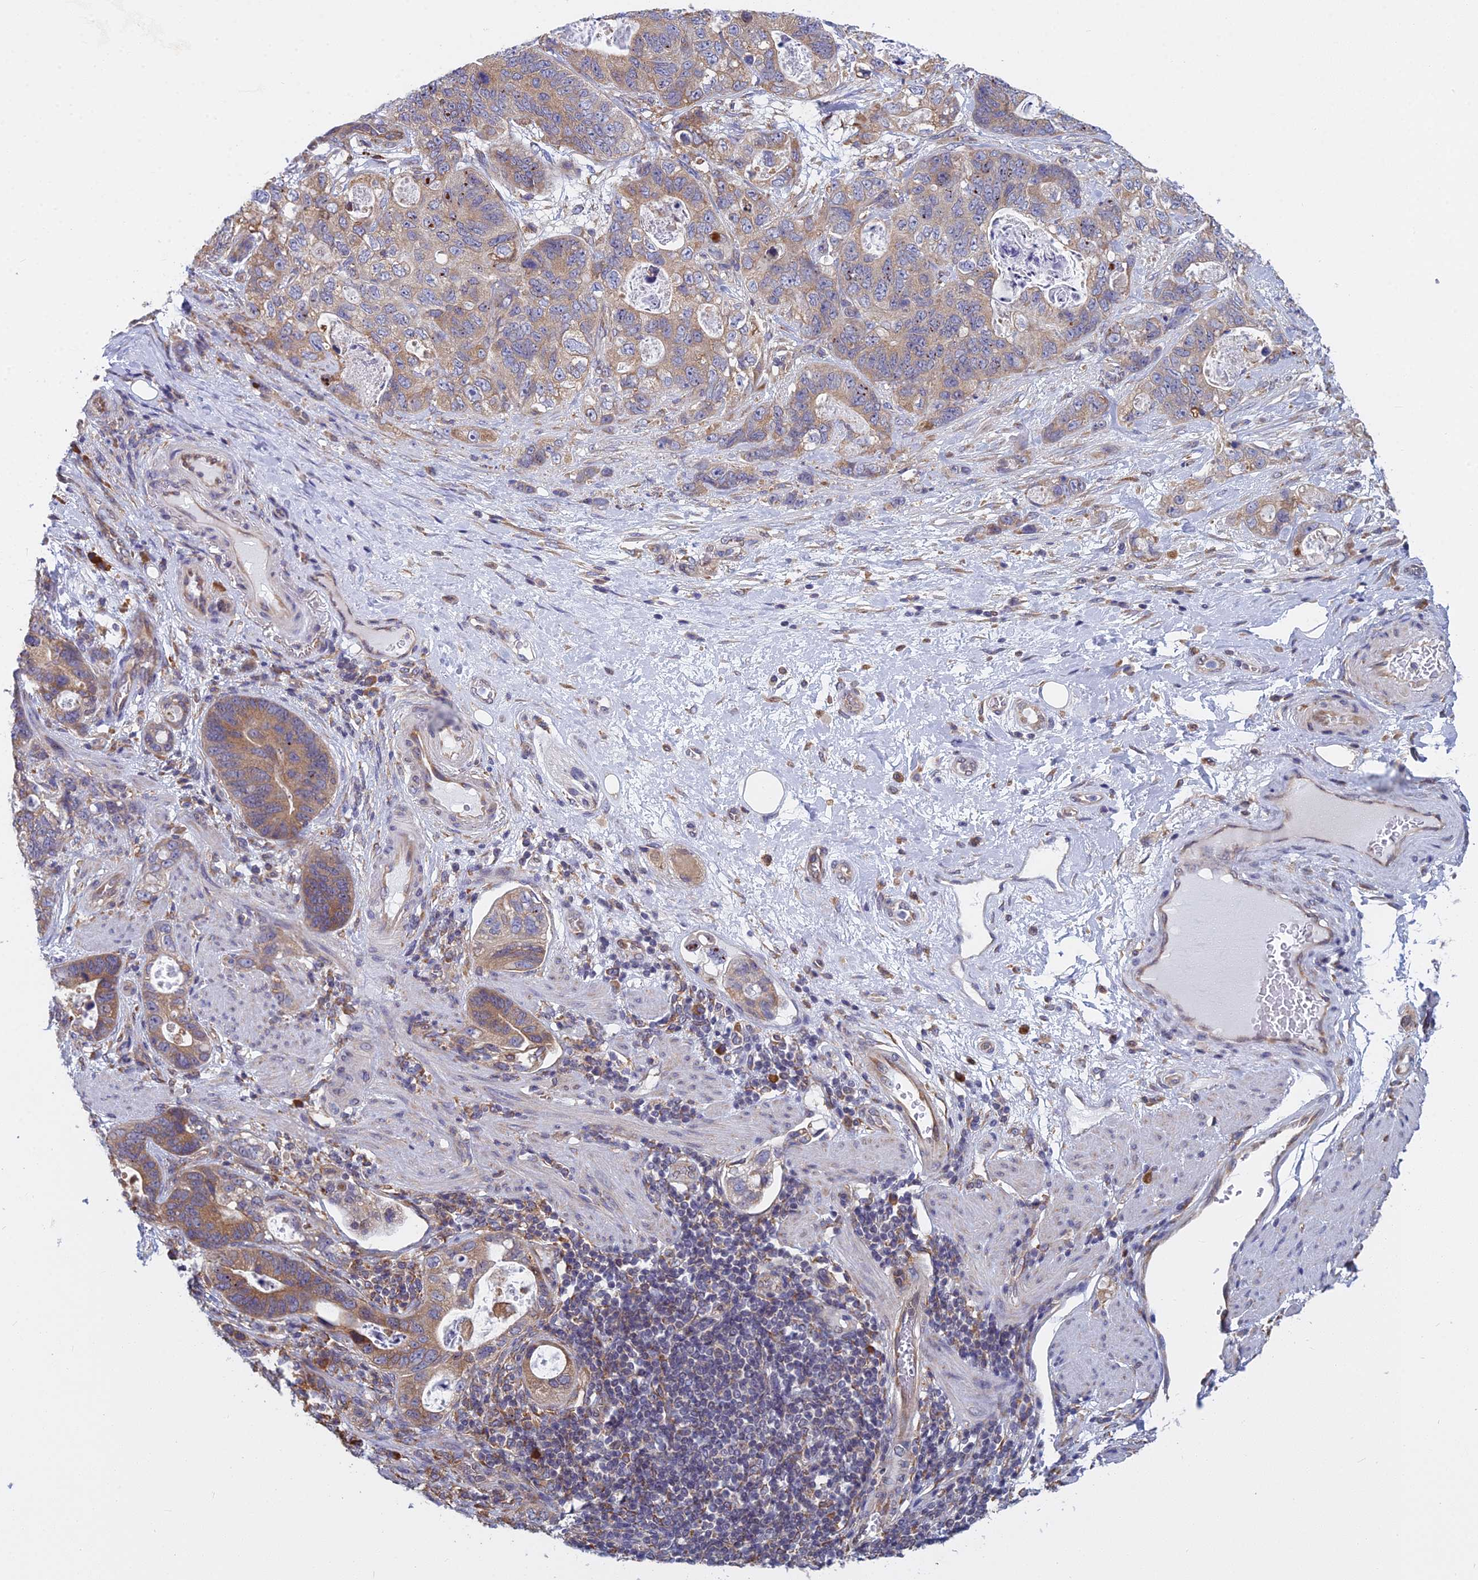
{"staining": {"intensity": "moderate", "quantity": "25%-75%", "location": "cytoplasmic/membranous"}, "tissue": "stomach cancer", "cell_type": "Tumor cells", "image_type": "cancer", "snomed": [{"axis": "morphology", "description": "Normal tissue, NOS"}, {"axis": "morphology", "description": "Adenocarcinoma, NOS"}, {"axis": "topography", "description": "Stomach"}], "caption": "DAB immunohistochemical staining of human stomach cancer (adenocarcinoma) displays moderate cytoplasmic/membranous protein expression in approximately 25%-75% of tumor cells.", "gene": "KIAA1143", "patient": {"sex": "female", "age": 89}}